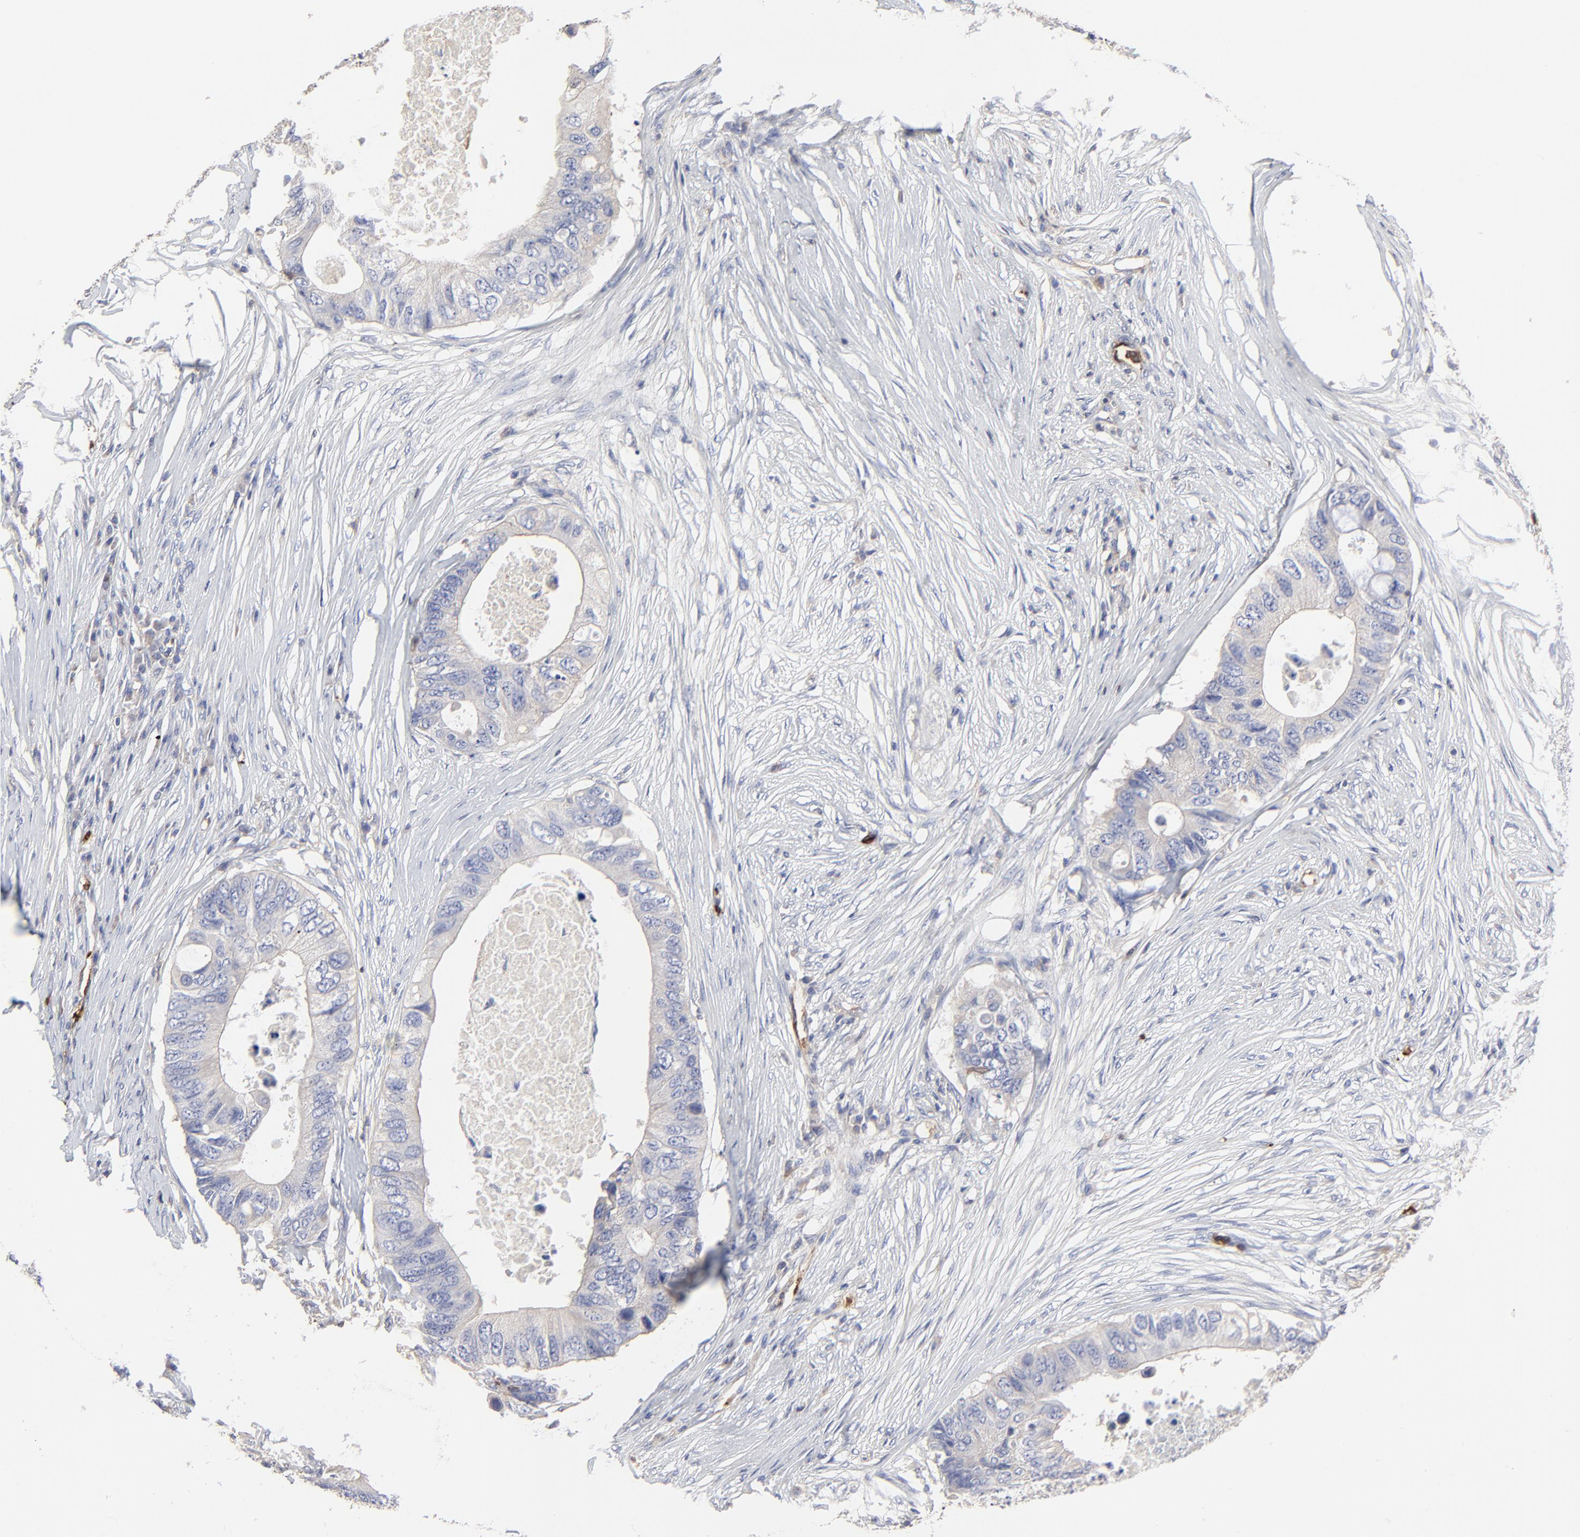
{"staining": {"intensity": "negative", "quantity": "none", "location": "none"}, "tissue": "colorectal cancer", "cell_type": "Tumor cells", "image_type": "cancer", "snomed": [{"axis": "morphology", "description": "Adenocarcinoma, NOS"}, {"axis": "topography", "description": "Colon"}], "caption": "Tumor cells show no significant protein expression in colorectal cancer.", "gene": "PAG1", "patient": {"sex": "male", "age": 71}}